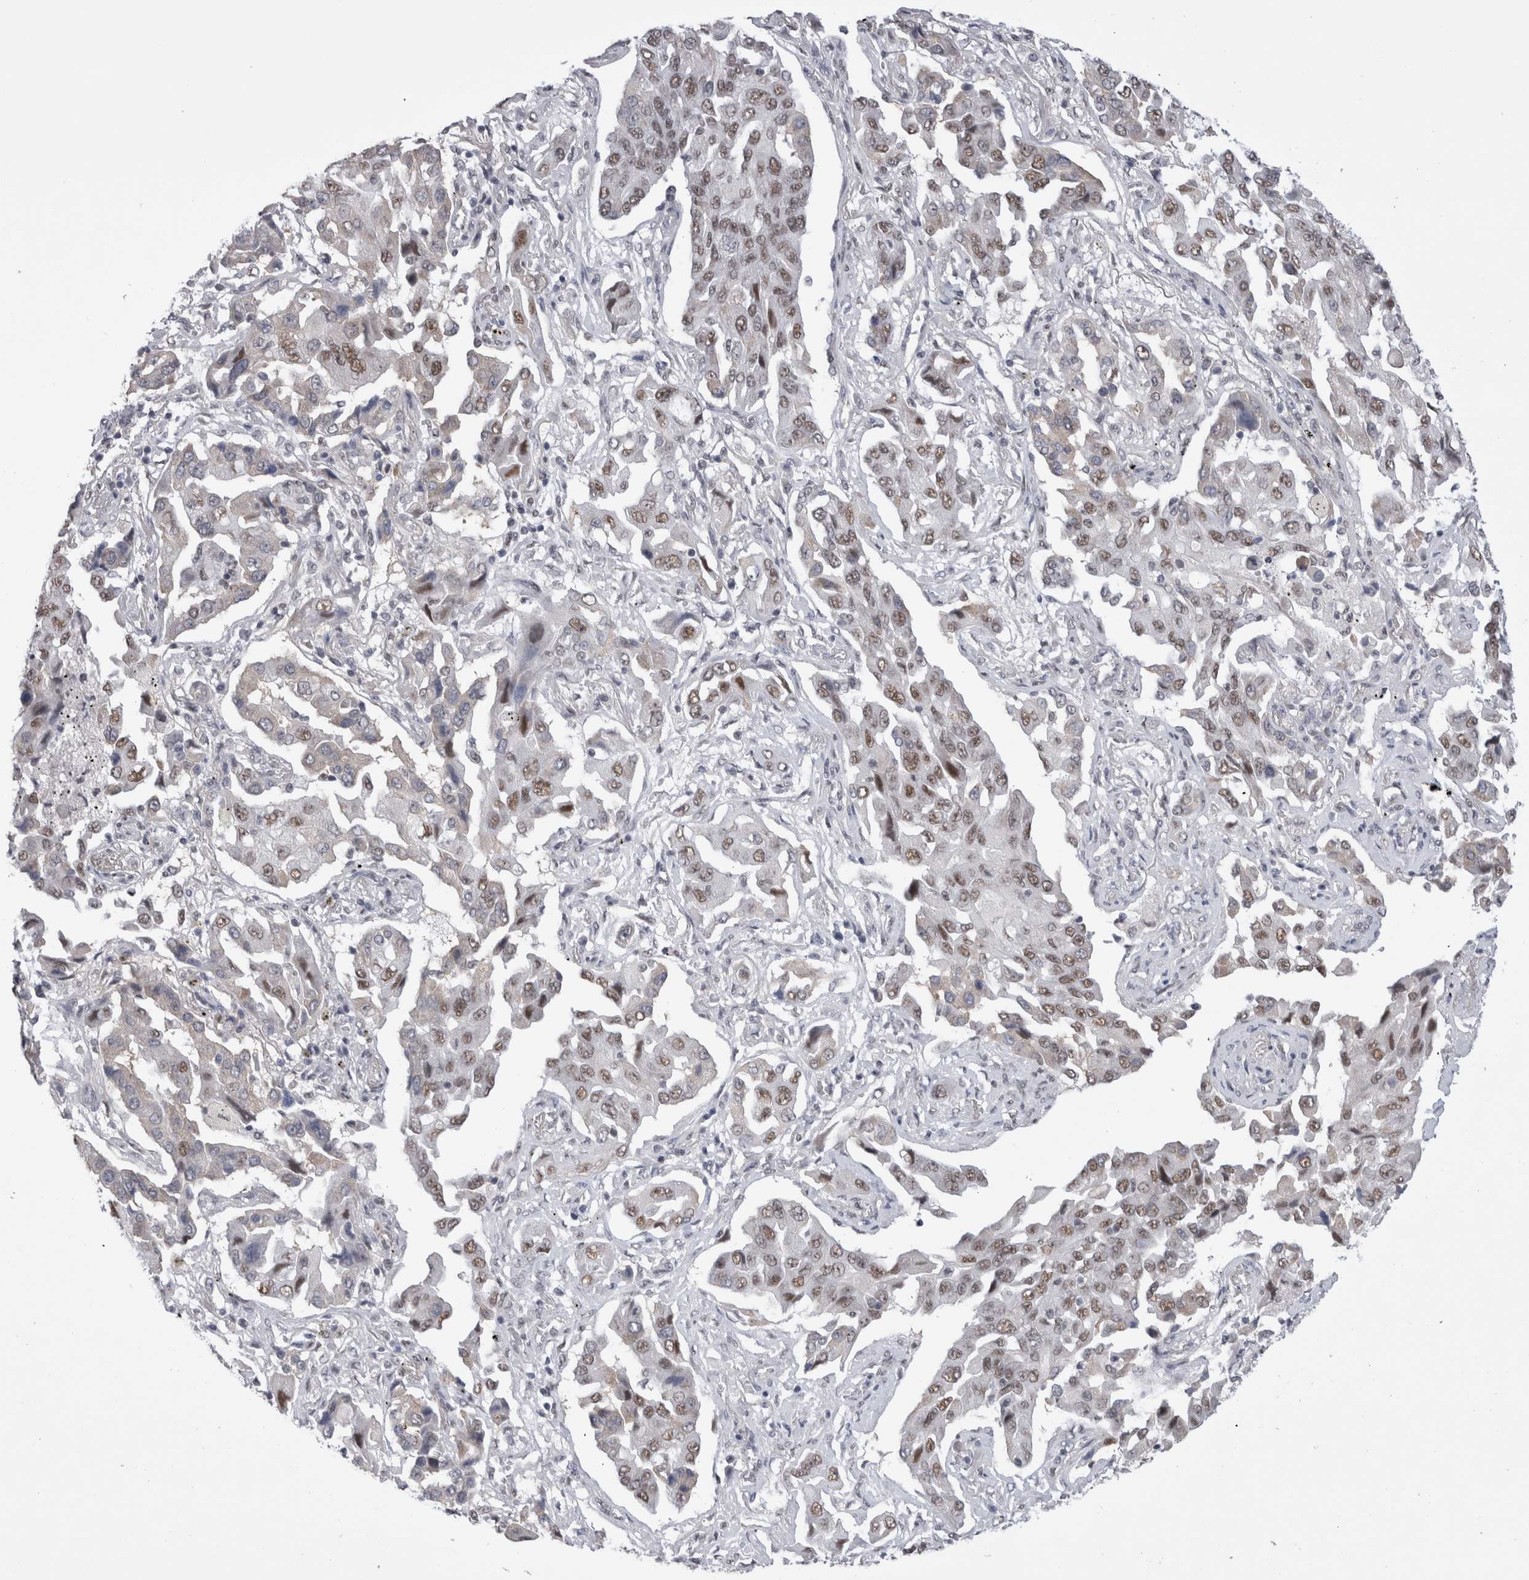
{"staining": {"intensity": "moderate", "quantity": "25%-75%", "location": "nuclear"}, "tissue": "lung cancer", "cell_type": "Tumor cells", "image_type": "cancer", "snomed": [{"axis": "morphology", "description": "Adenocarcinoma, NOS"}, {"axis": "topography", "description": "Lung"}], "caption": "Lung cancer (adenocarcinoma) stained with a brown dye displays moderate nuclear positive staining in about 25%-75% of tumor cells.", "gene": "API5", "patient": {"sex": "female", "age": 65}}